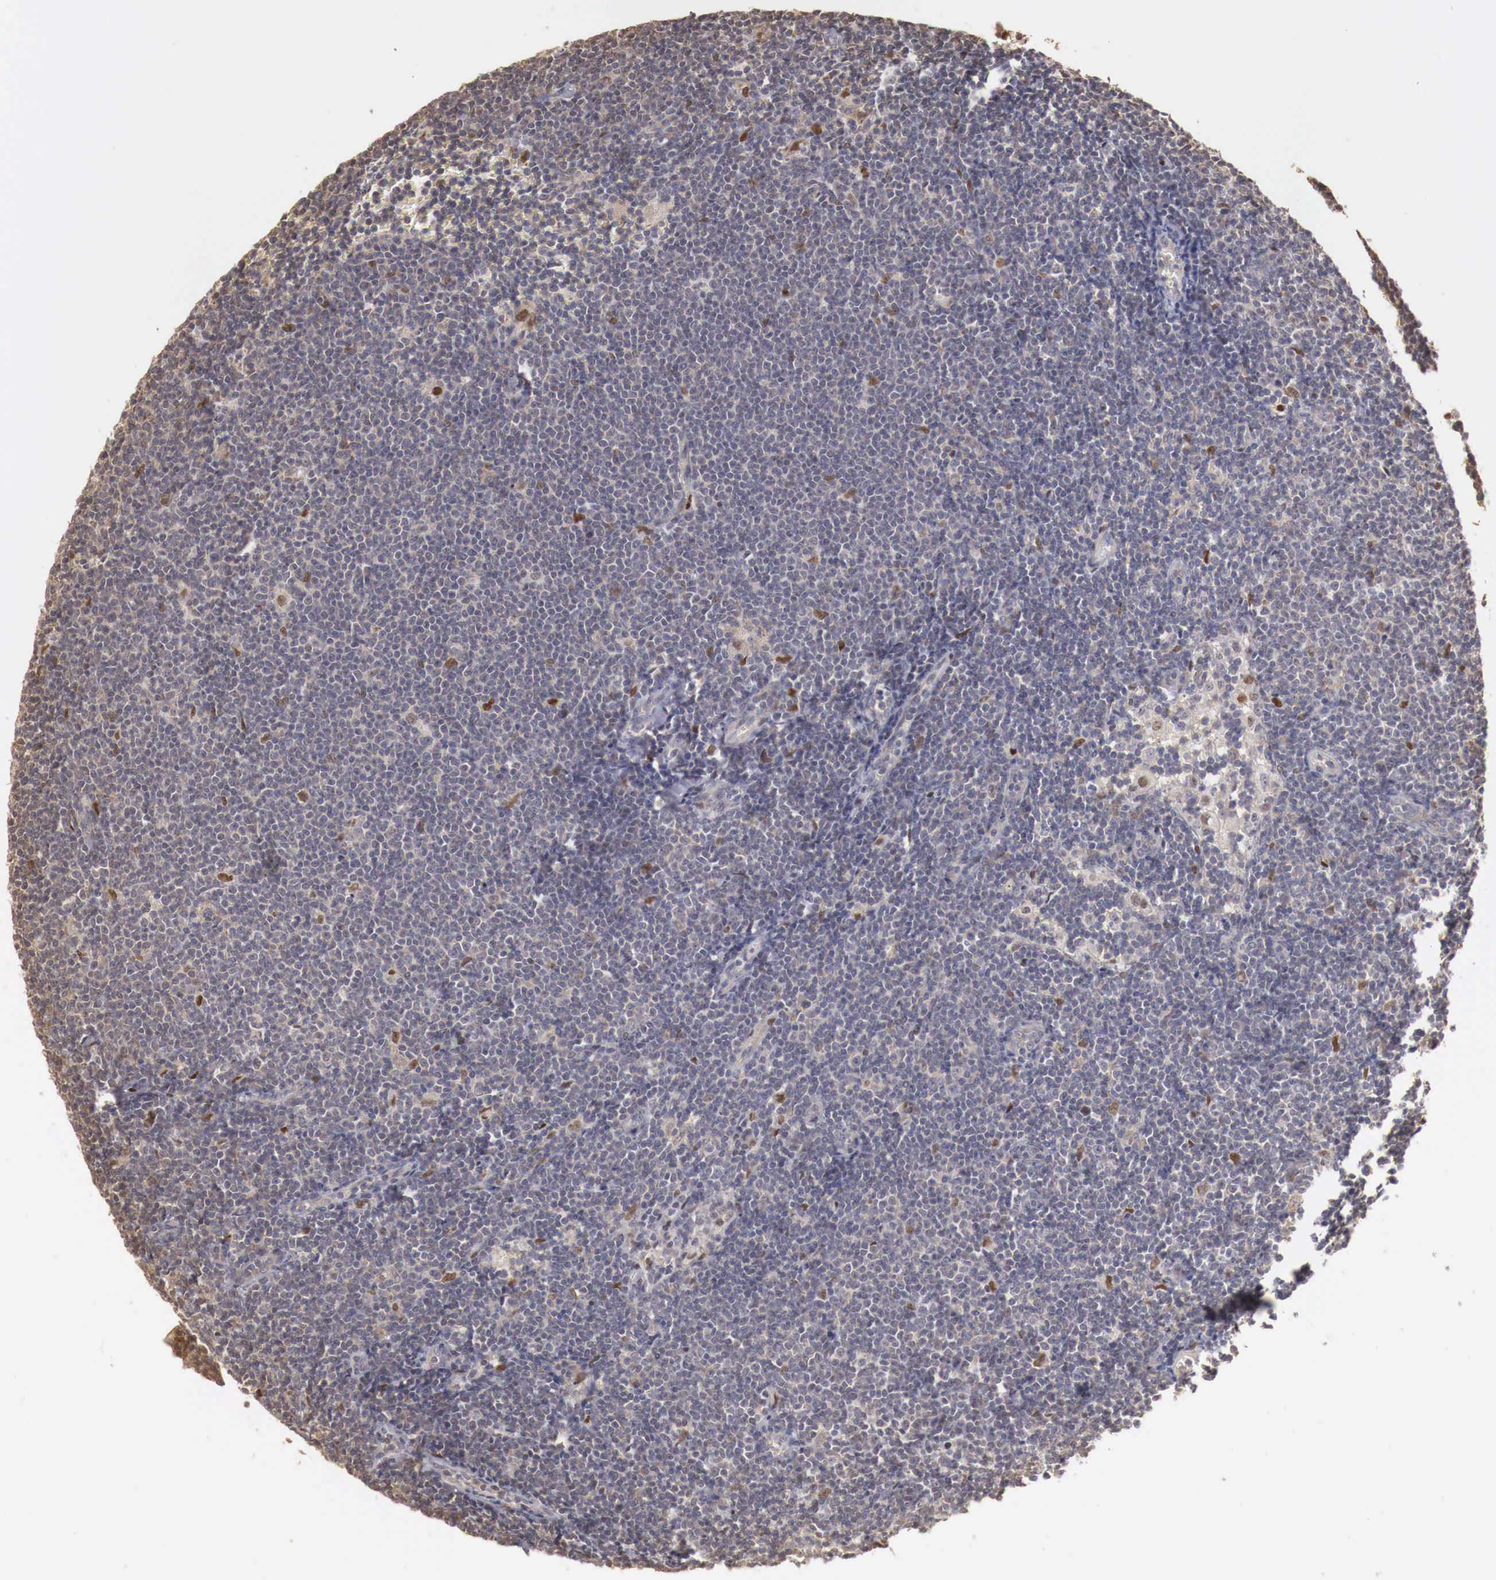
{"staining": {"intensity": "moderate", "quantity": "<25%", "location": "nuclear"}, "tissue": "lymphoma", "cell_type": "Tumor cells", "image_type": "cancer", "snomed": [{"axis": "morphology", "description": "Malignant lymphoma, non-Hodgkin's type, Low grade"}, {"axis": "topography", "description": "Lymph node"}], "caption": "High-power microscopy captured an immunohistochemistry (IHC) photomicrograph of low-grade malignant lymphoma, non-Hodgkin's type, revealing moderate nuclear staining in about <25% of tumor cells.", "gene": "KHDRBS2", "patient": {"sex": "male", "age": 65}}